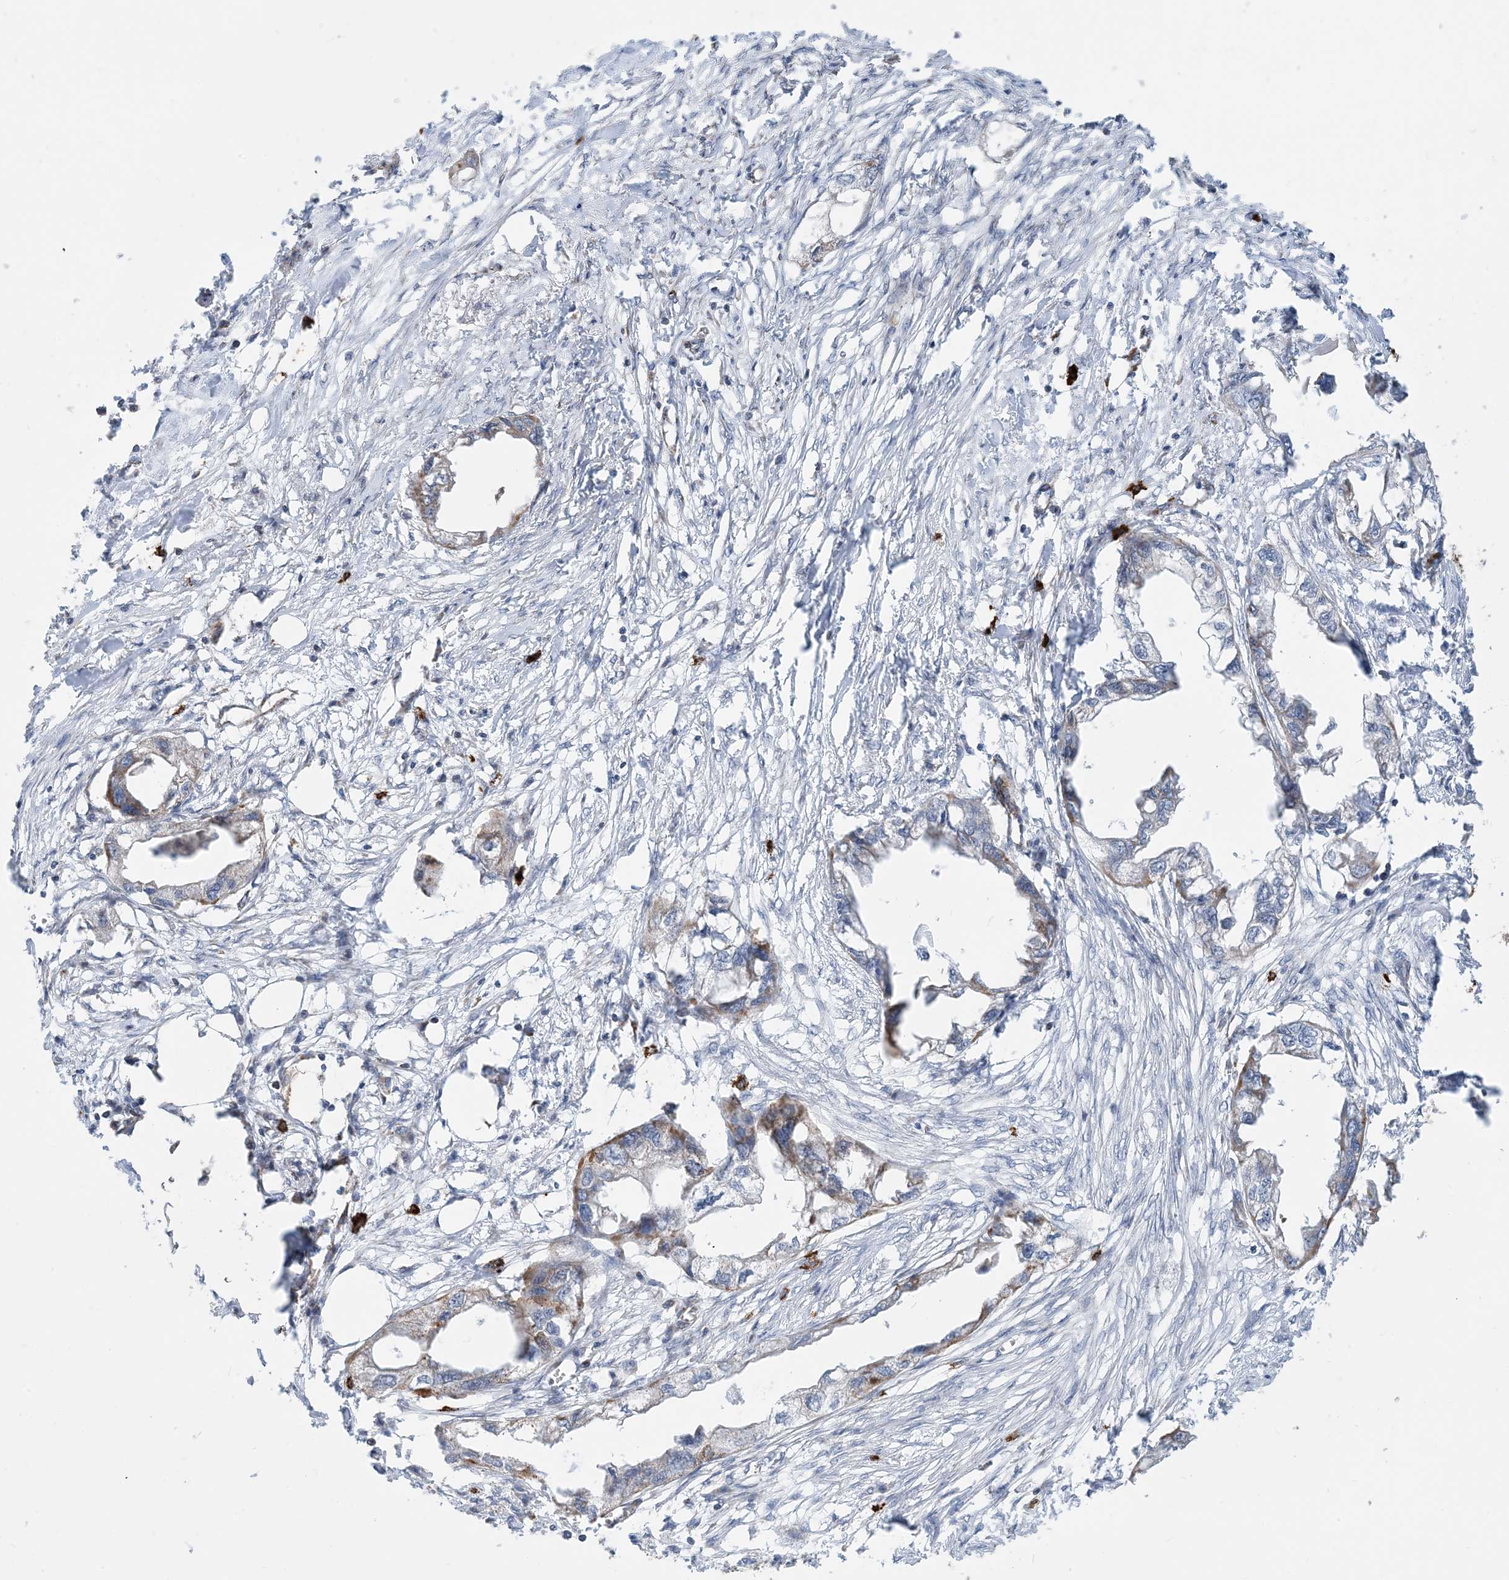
{"staining": {"intensity": "weak", "quantity": "<25%", "location": "cytoplasmic/membranous"}, "tissue": "endometrial cancer", "cell_type": "Tumor cells", "image_type": "cancer", "snomed": [{"axis": "morphology", "description": "Adenocarcinoma, NOS"}, {"axis": "morphology", "description": "Adenocarcinoma, metastatic, NOS"}, {"axis": "topography", "description": "Adipose tissue"}, {"axis": "topography", "description": "Endometrium"}], "caption": "Tumor cells are negative for brown protein staining in adenocarcinoma (endometrial).", "gene": "PCDHGA1", "patient": {"sex": "female", "age": 67}}